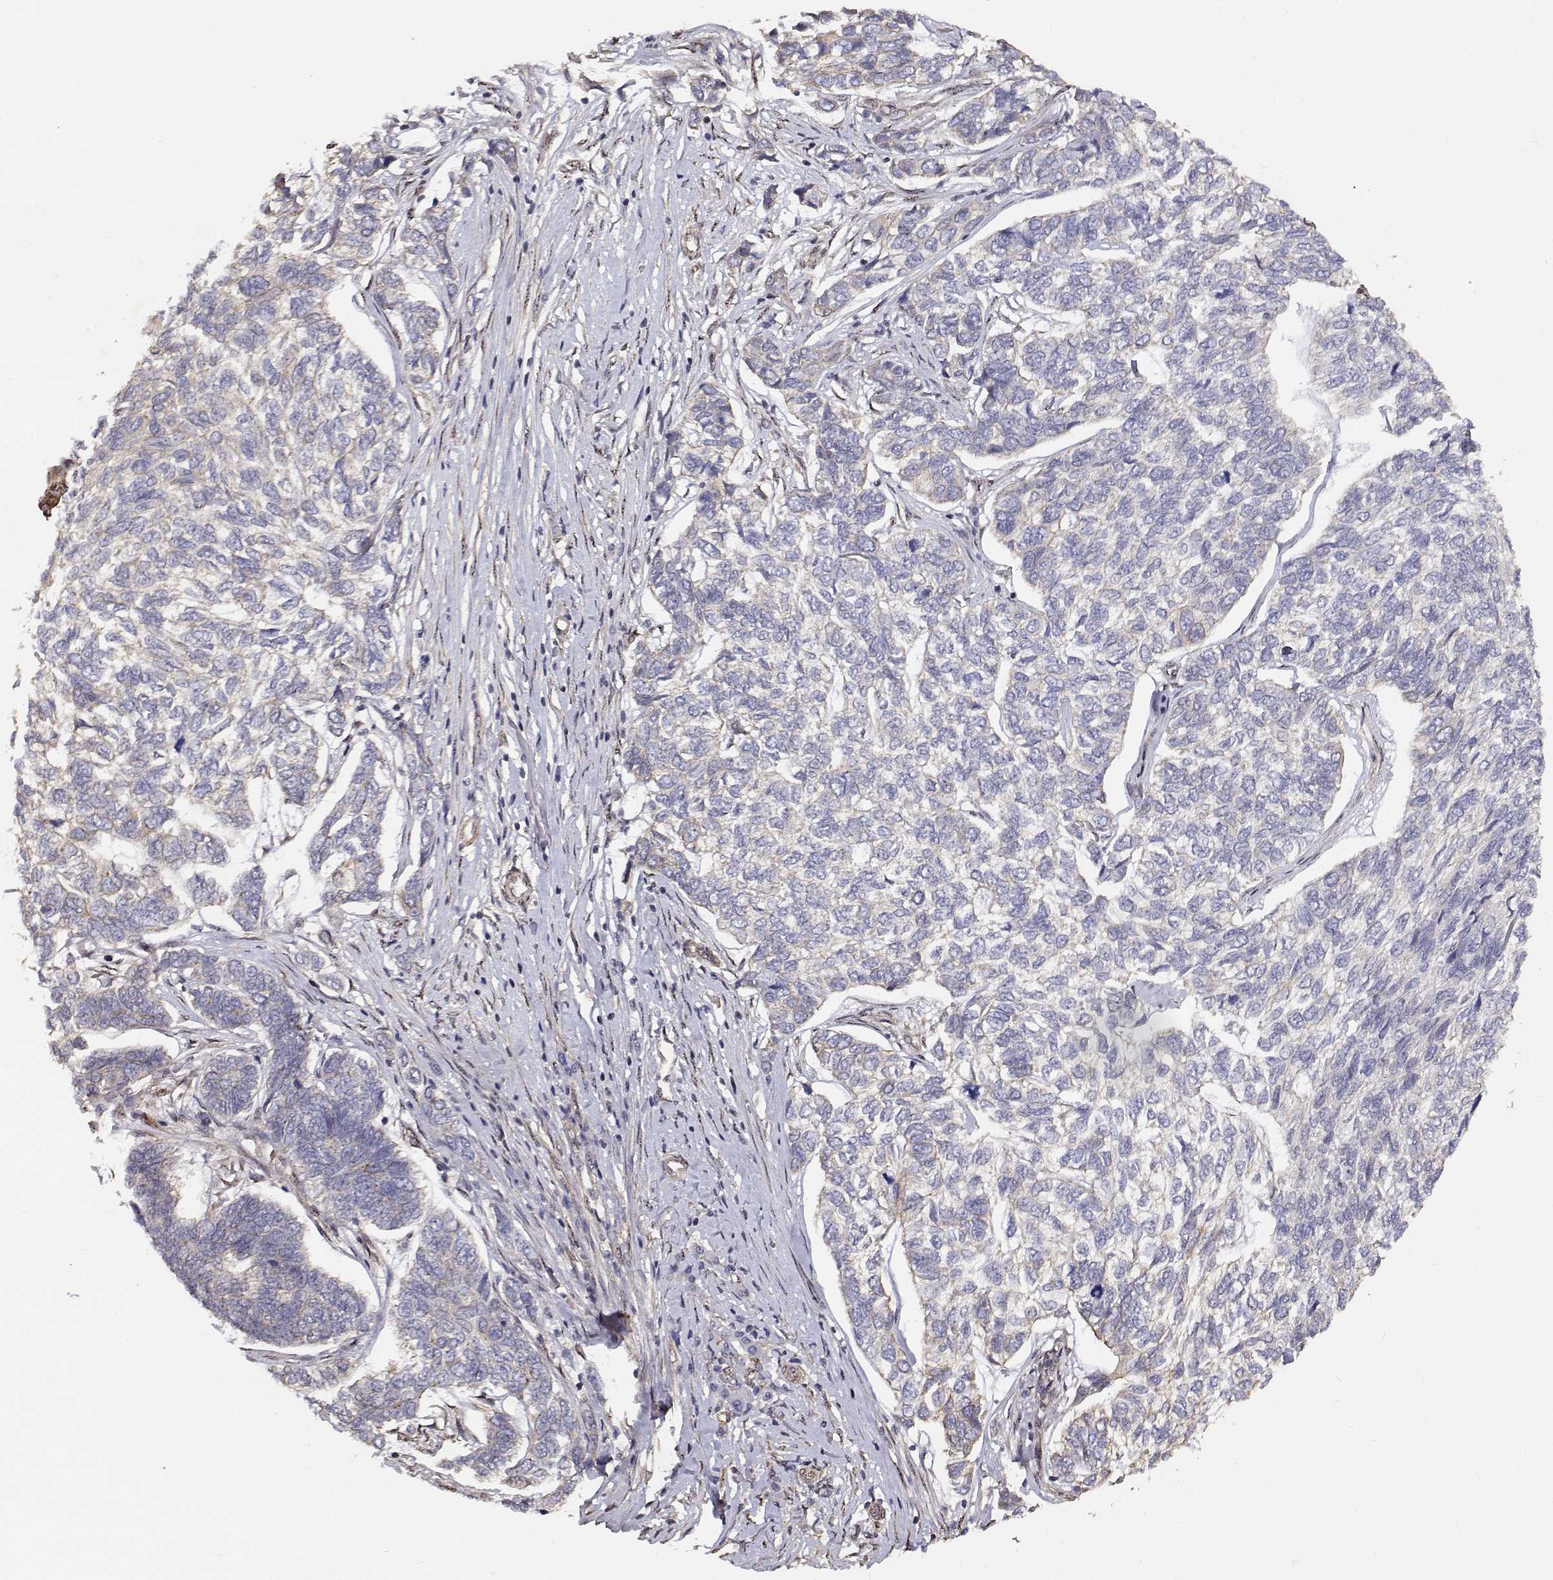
{"staining": {"intensity": "negative", "quantity": "none", "location": "none"}, "tissue": "skin cancer", "cell_type": "Tumor cells", "image_type": "cancer", "snomed": [{"axis": "morphology", "description": "Basal cell carcinoma"}, {"axis": "topography", "description": "Skin"}], "caption": "There is no significant staining in tumor cells of skin cancer (basal cell carcinoma). The staining is performed using DAB brown chromogen with nuclei counter-stained in using hematoxylin.", "gene": "GSDMA", "patient": {"sex": "female", "age": 65}}